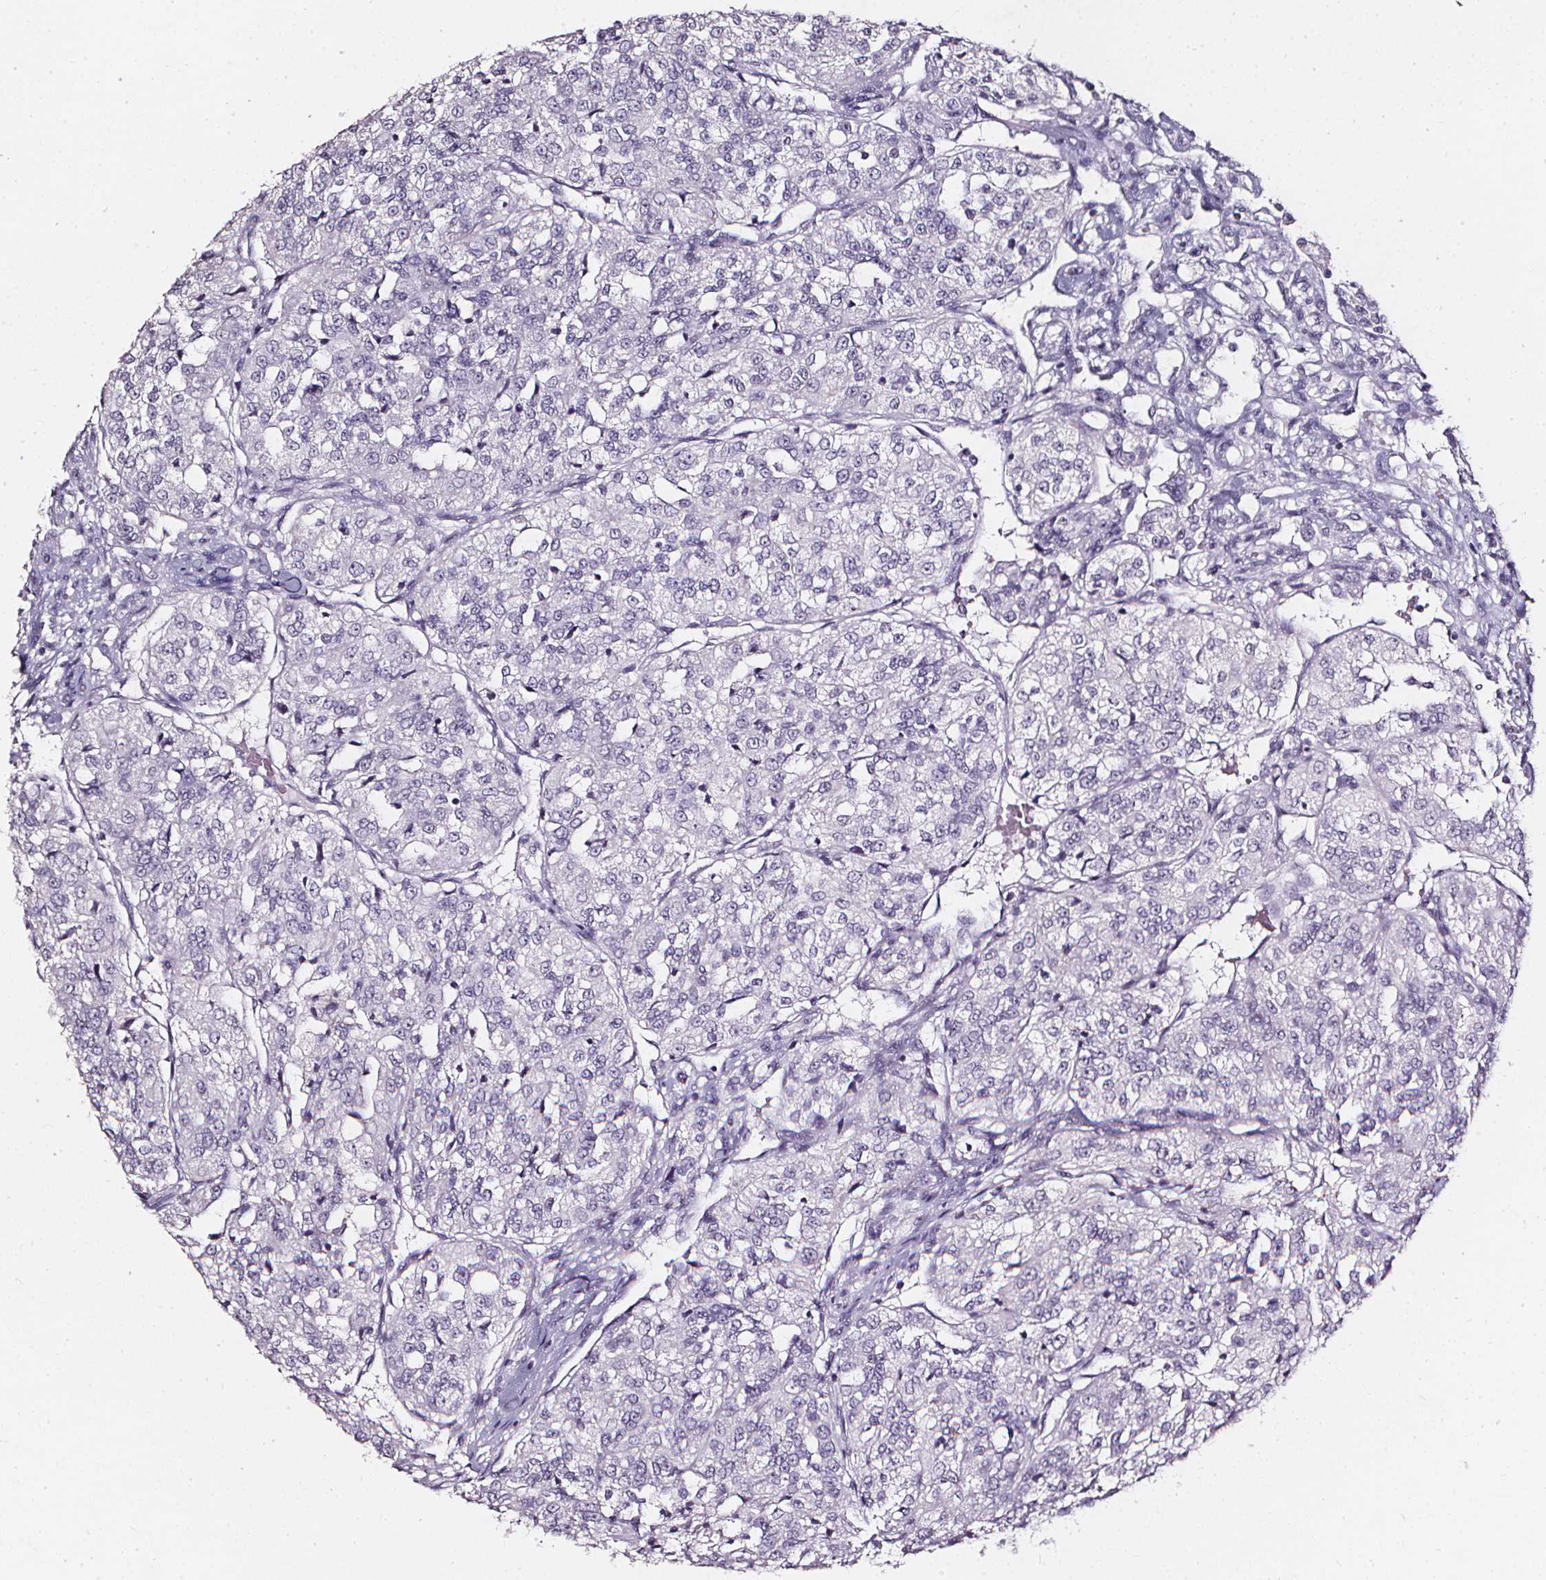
{"staining": {"intensity": "negative", "quantity": "none", "location": "none"}, "tissue": "renal cancer", "cell_type": "Tumor cells", "image_type": "cancer", "snomed": [{"axis": "morphology", "description": "Adenocarcinoma, NOS"}, {"axis": "topography", "description": "Kidney"}], "caption": "Immunohistochemistry (IHC) histopathology image of neoplastic tissue: human renal cancer stained with DAB demonstrates no significant protein expression in tumor cells.", "gene": "DEFA5", "patient": {"sex": "female", "age": 63}}